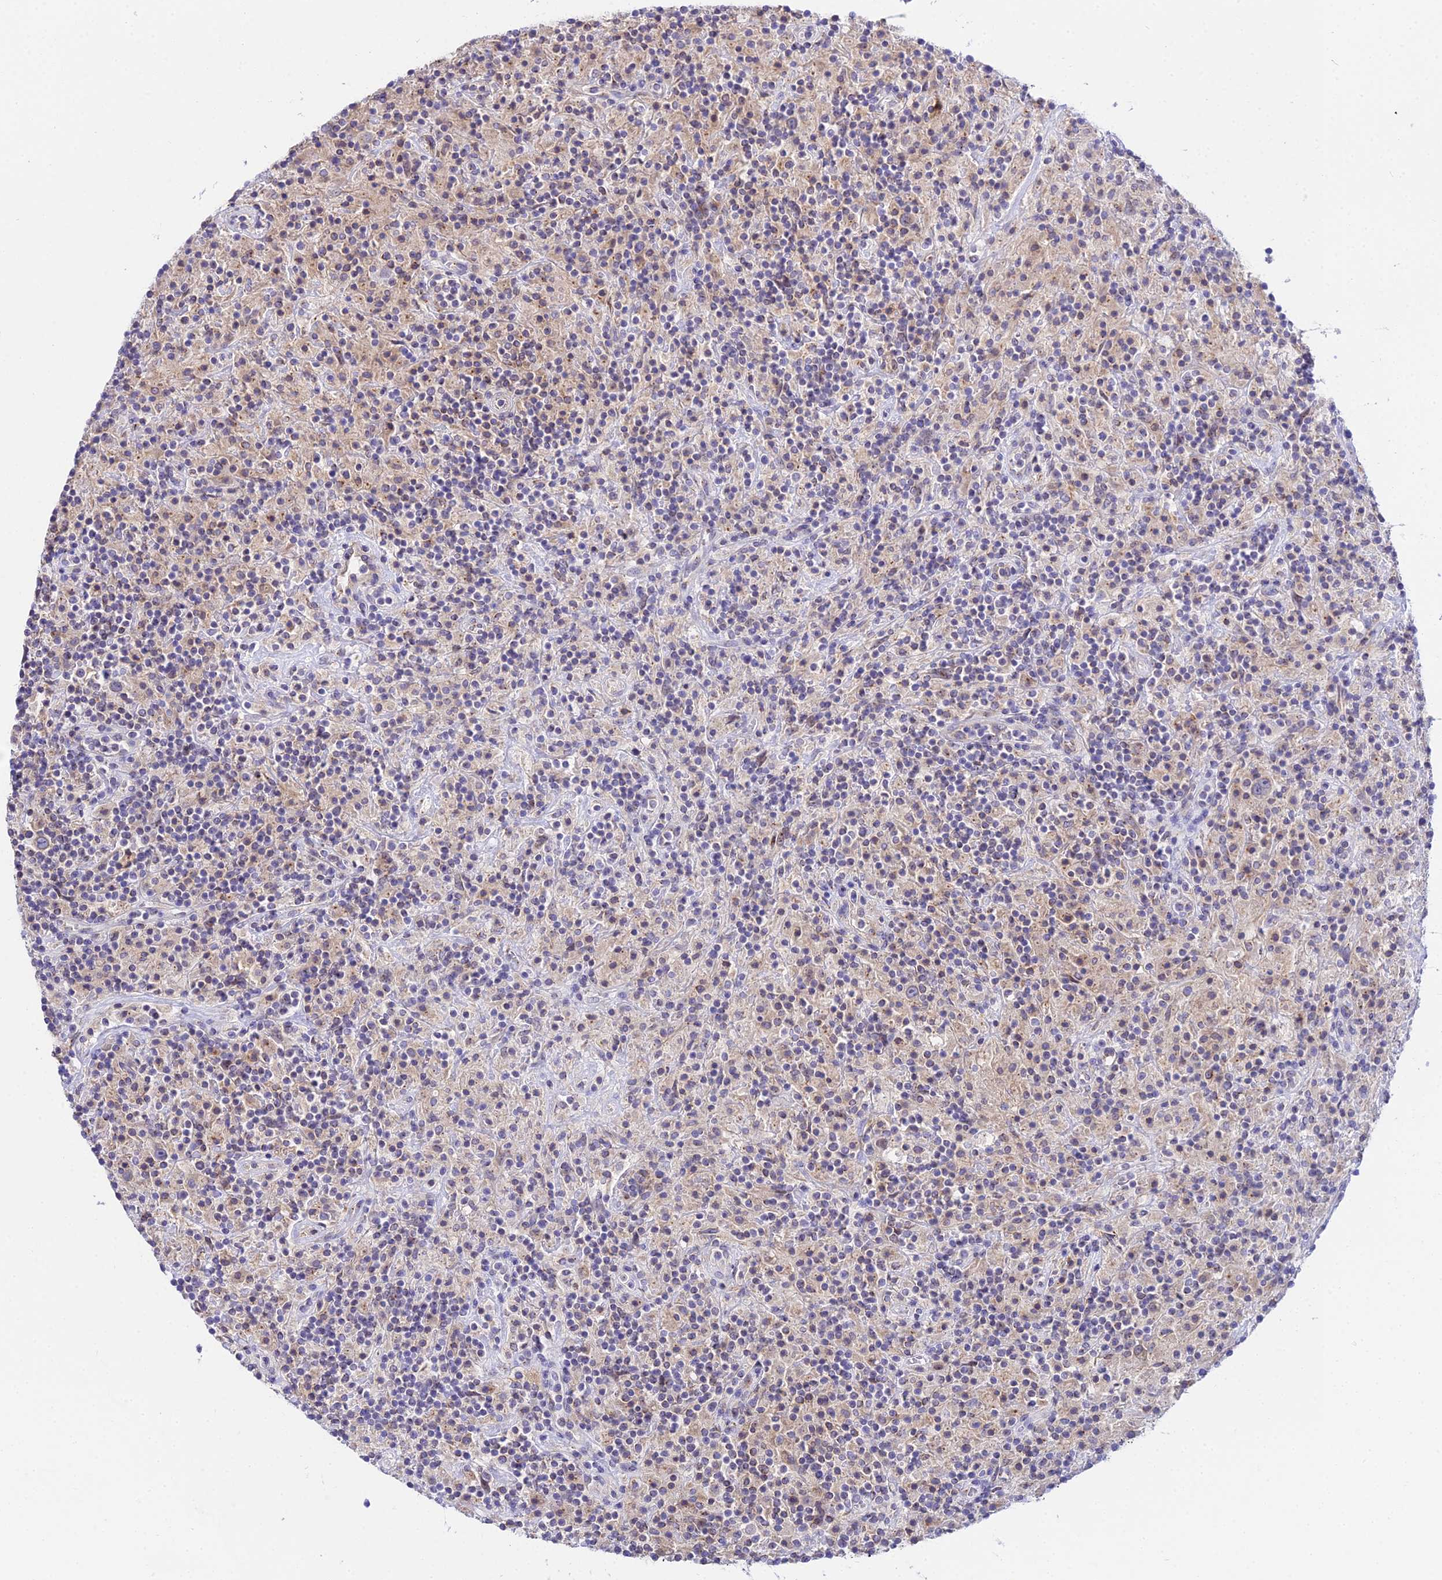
{"staining": {"intensity": "negative", "quantity": "none", "location": "none"}, "tissue": "lymphoma", "cell_type": "Tumor cells", "image_type": "cancer", "snomed": [{"axis": "morphology", "description": "Hodgkin's disease, NOS"}, {"axis": "topography", "description": "Lymph node"}], "caption": "High magnification brightfield microscopy of Hodgkin's disease stained with DAB (brown) and counterstained with hematoxylin (blue): tumor cells show no significant staining.", "gene": "ATG16L2", "patient": {"sex": "male", "age": 70}}